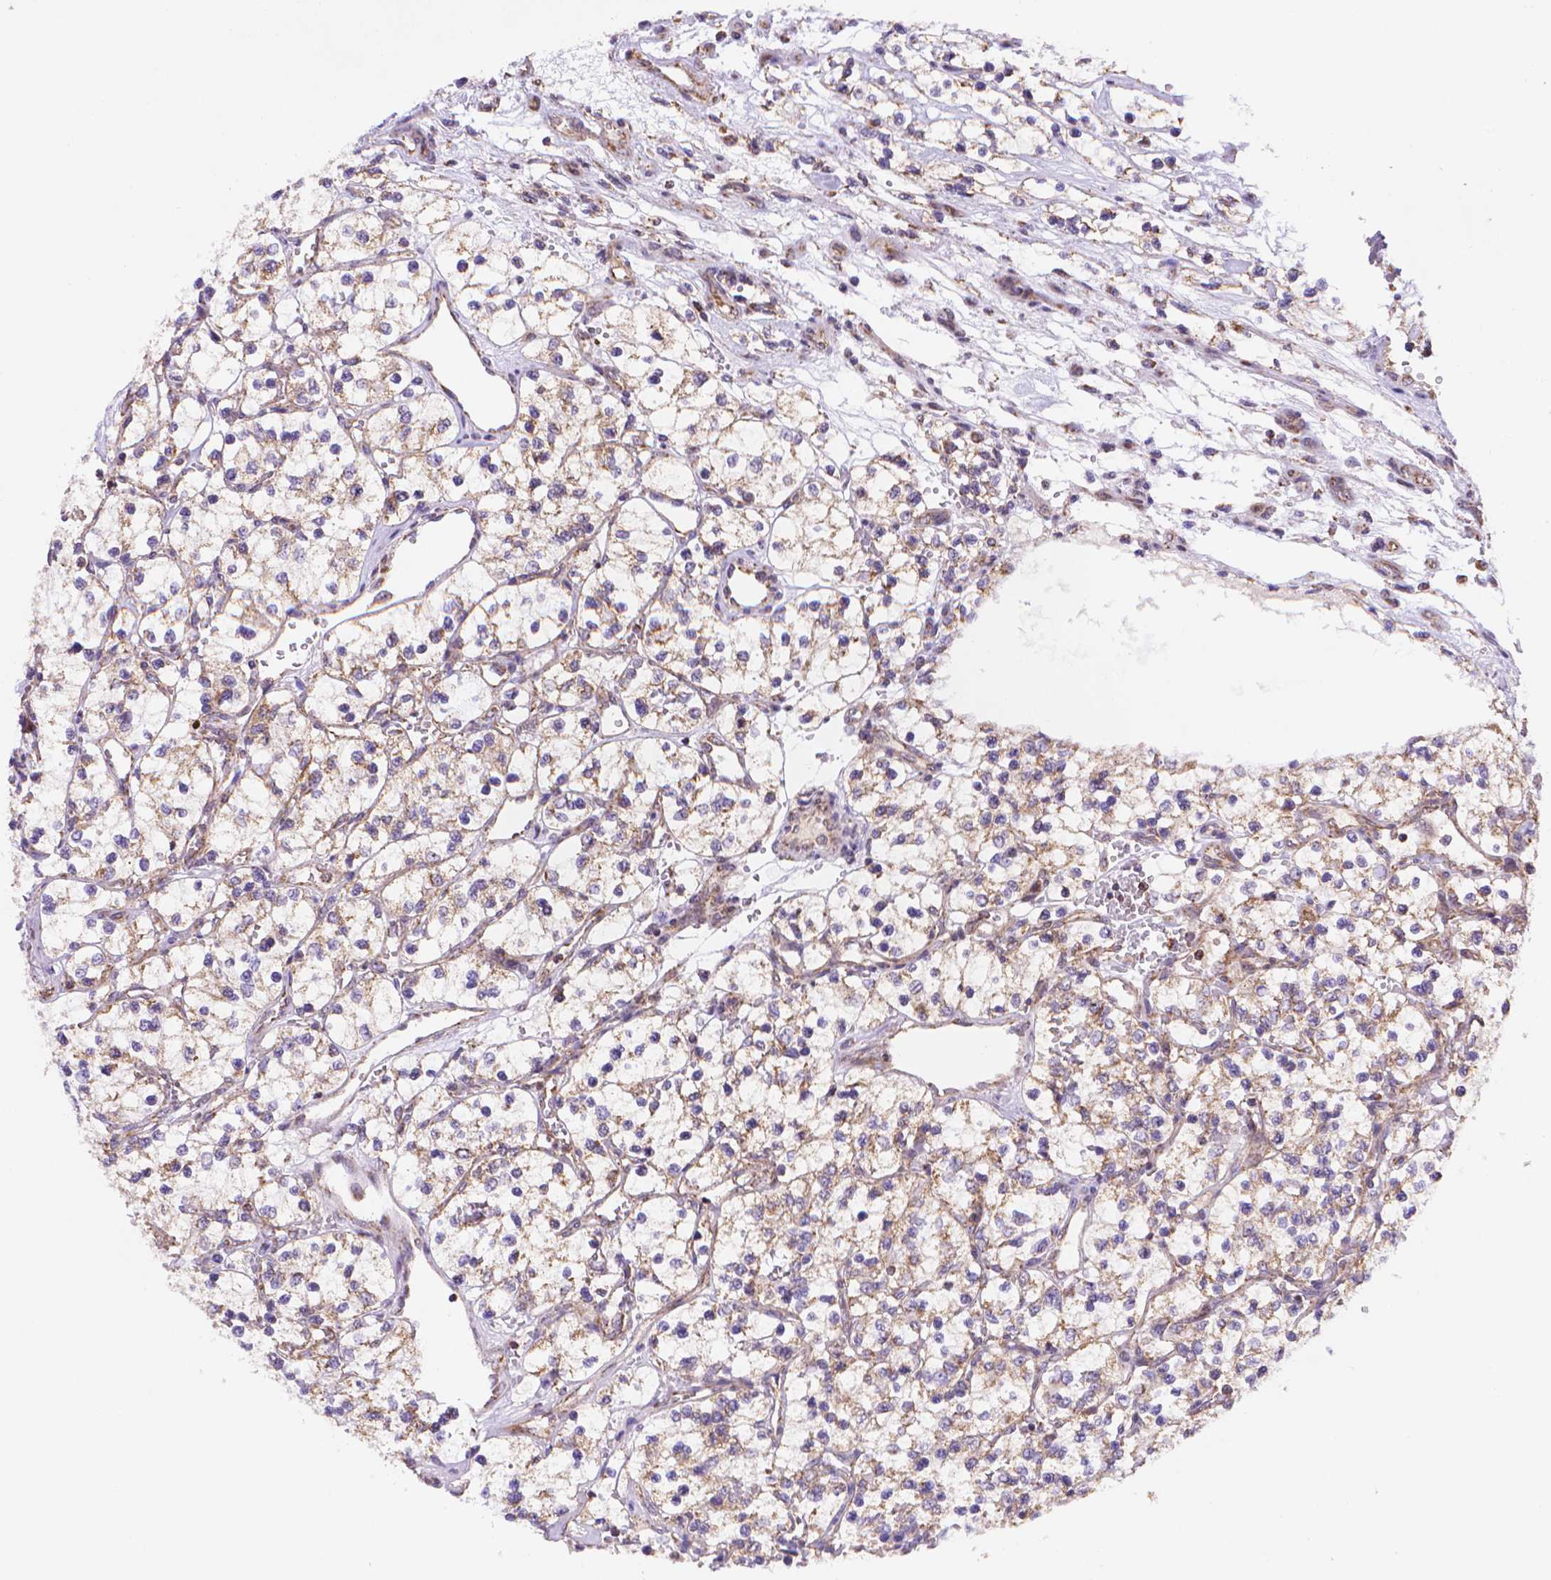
{"staining": {"intensity": "weak", "quantity": ">75%", "location": "cytoplasmic/membranous"}, "tissue": "renal cancer", "cell_type": "Tumor cells", "image_type": "cancer", "snomed": [{"axis": "morphology", "description": "Adenocarcinoma, NOS"}, {"axis": "topography", "description": "Kidney"}], "caption": "Weak cytoplasmic/membranous protein positivity is seen in about >75% of tumor cells in adenocarcinoma (renal).", "gene": "CYYR1", "patient": {"sex": "female", "age": 69}}